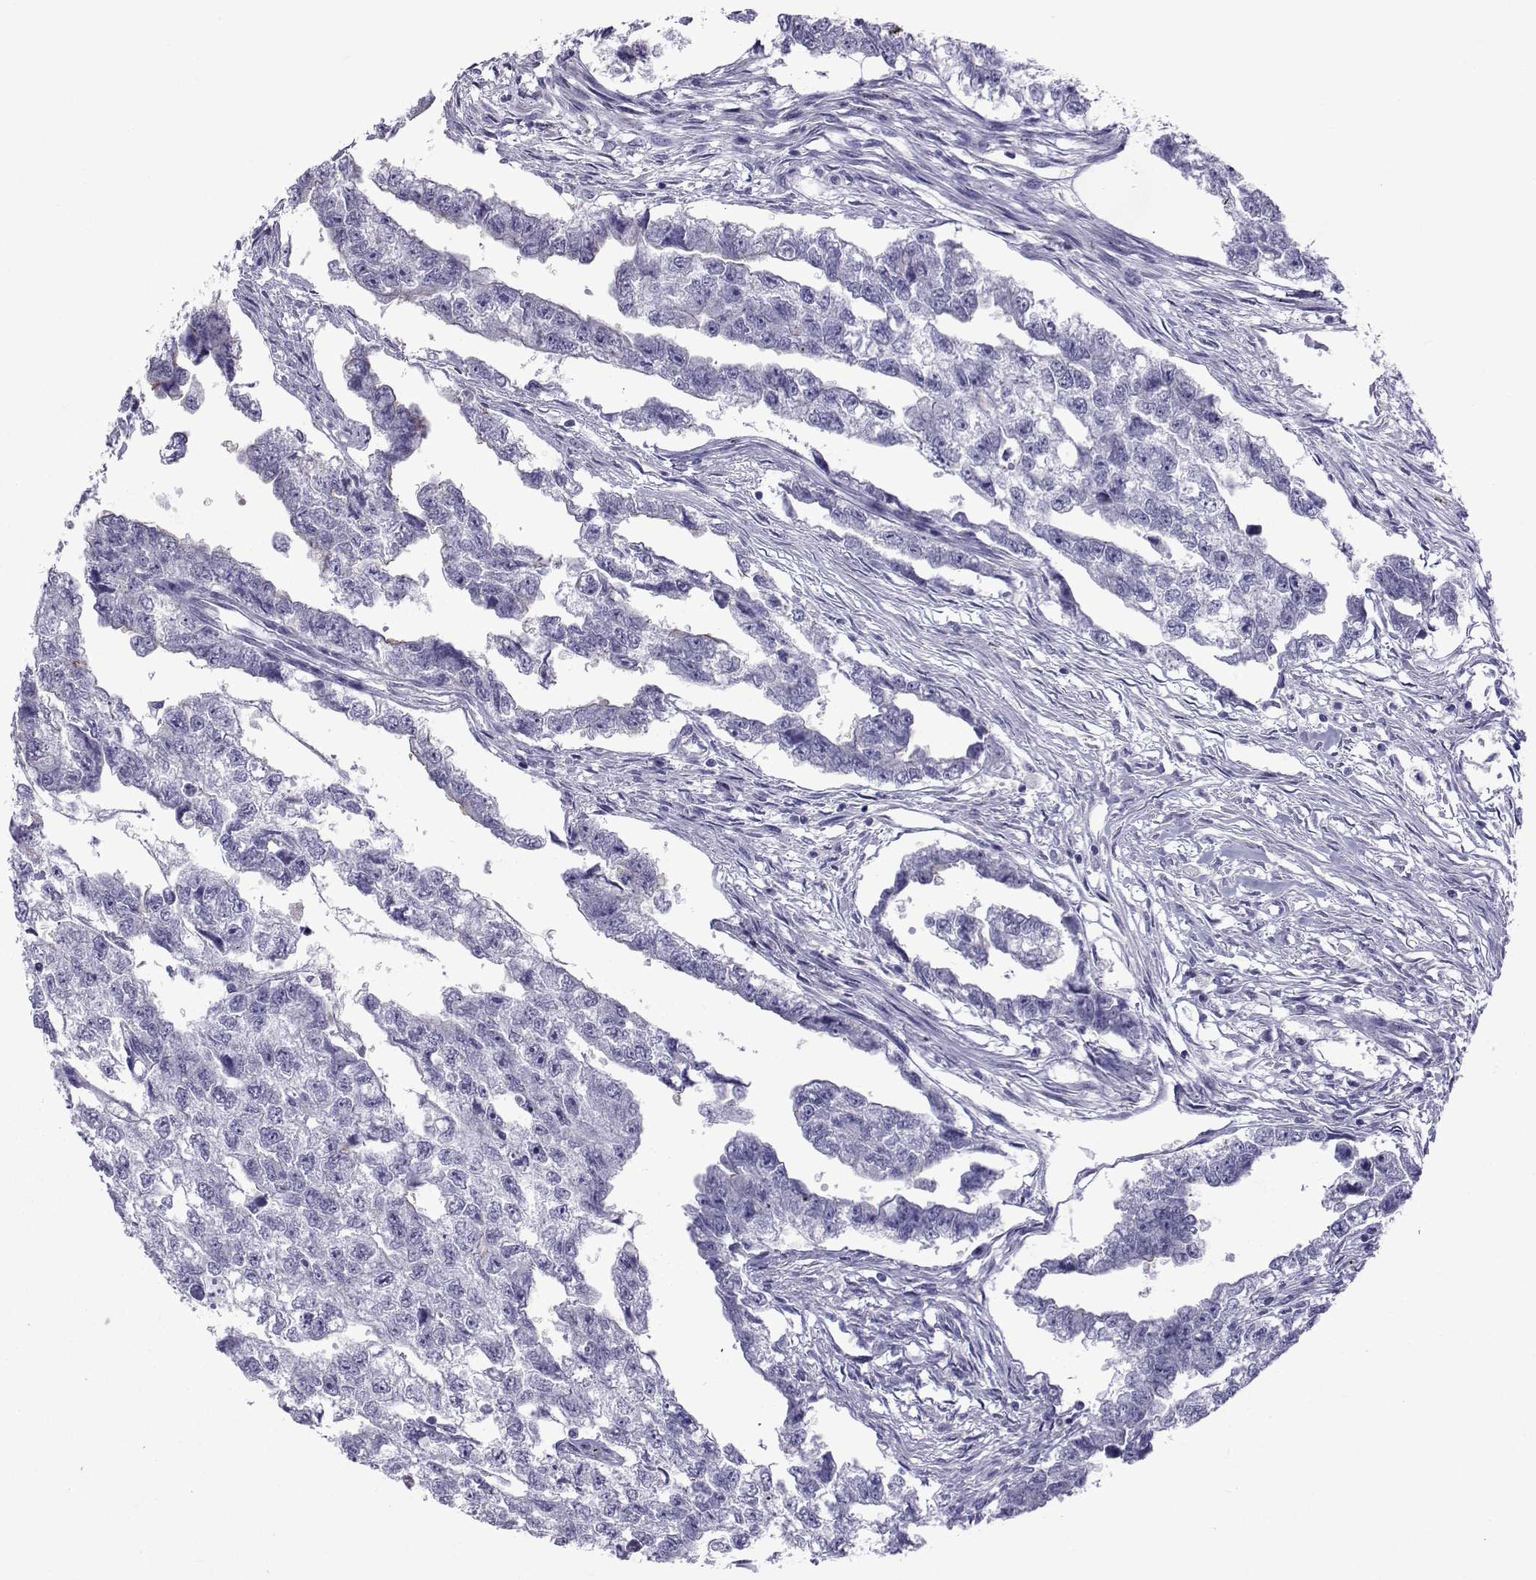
{"staining": {"intensity": "negative", "quantity": "none", "location": "none"}, "tissue": "testis cancer", "cell_type": "Tumor cells", "image_type": "cancer", "snomed": [{"axis": "morphology", "description": "Carcinoma, Embryonal, NOS"}, {"axis": "morphology", "description": "Teratoma, malignant, NOS"}, {"axis": "topography", "description": "Testis"}], "caption": "Immunohistochemistry photomicrograph of human malignant teratoma (testis) stained for a protein (brown), which demonstrates no staining in tumor cells. (Stains: DAB immunohistochemistry with hematoxylin counter stain, Microscopy: brightfield microscopy at high magnification).", "gene": "COL22A1", "patient": {"sex": "male", "age": 44}}